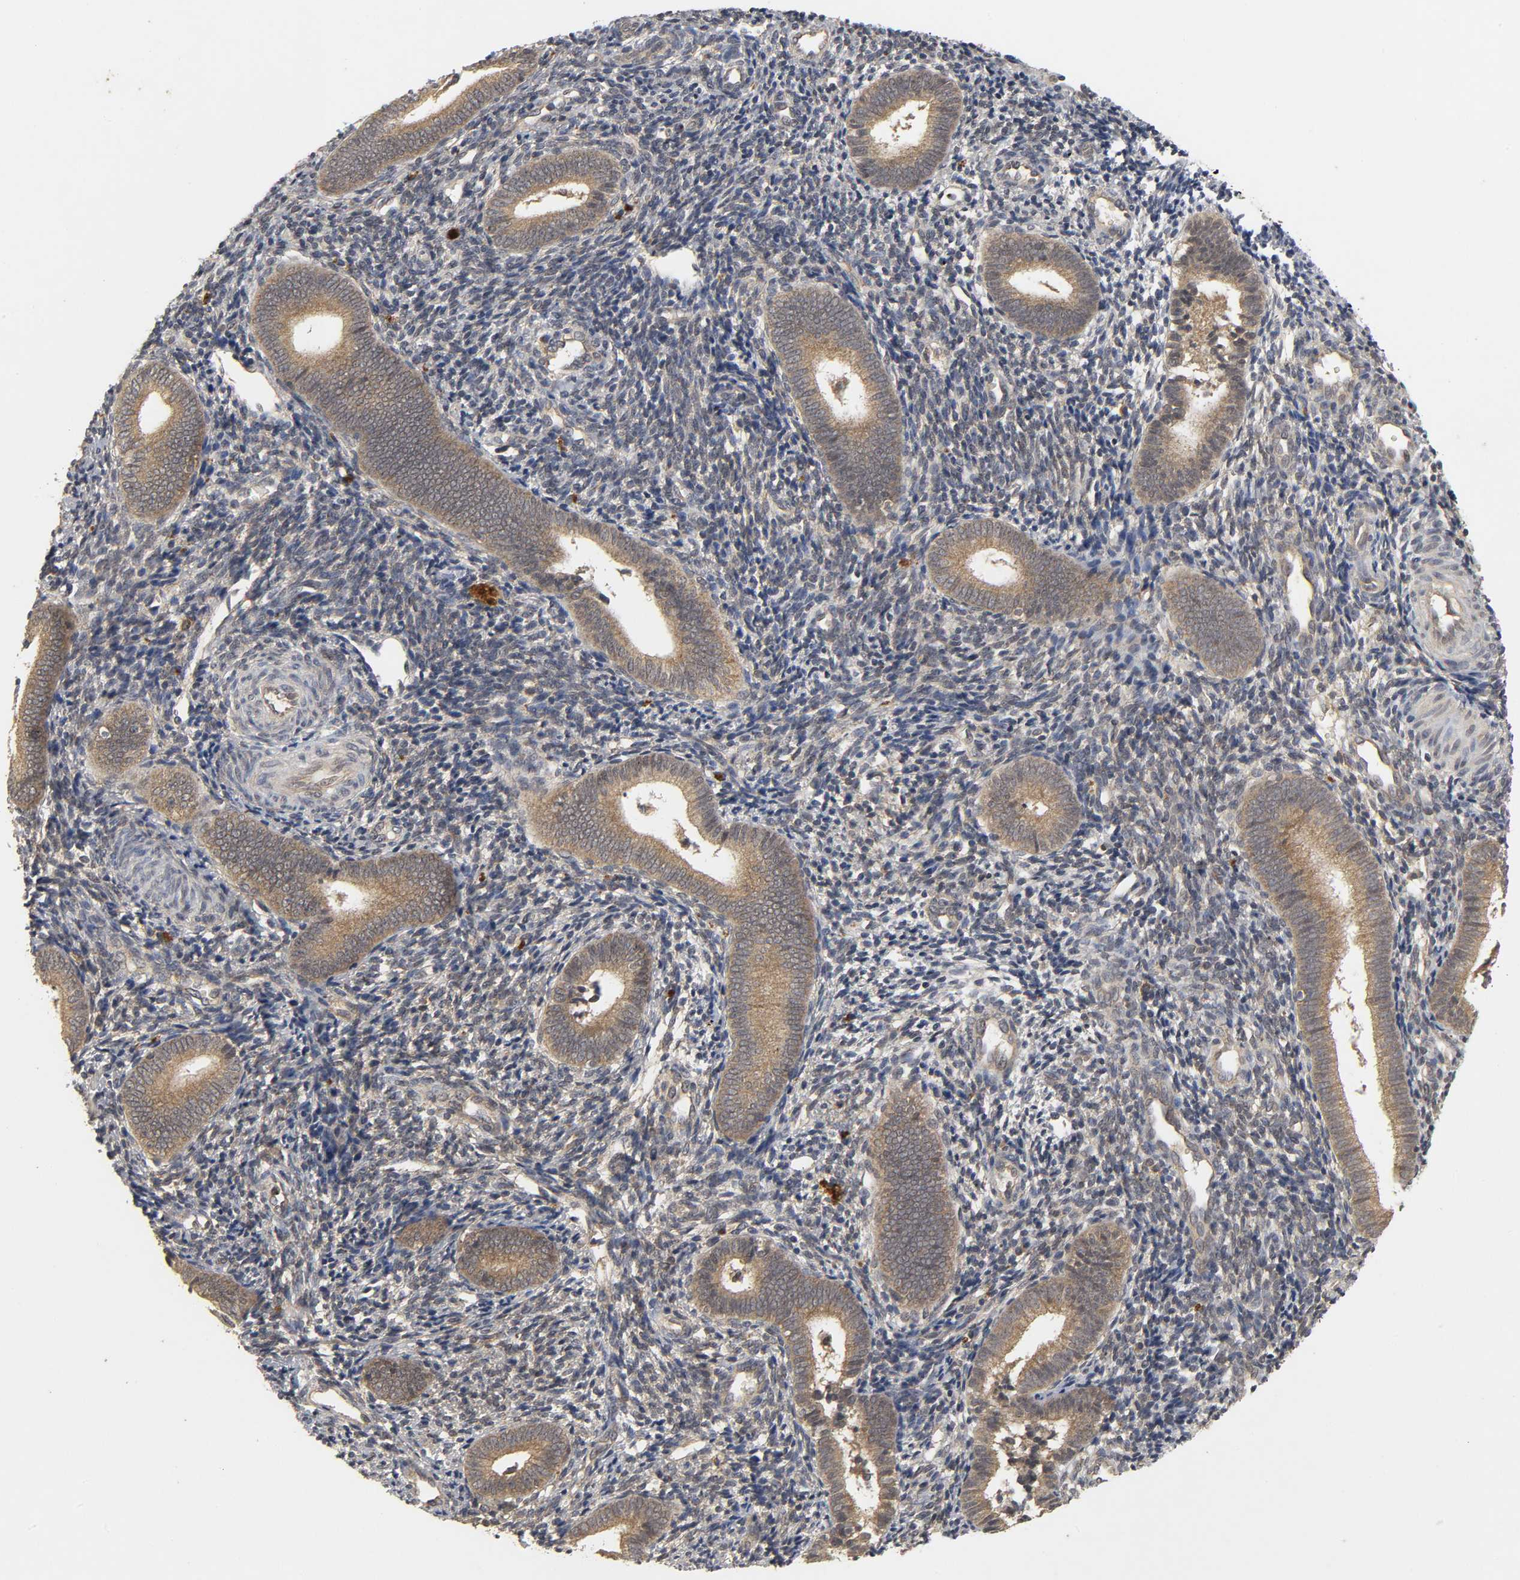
{"staining": {"intensity": "weak", "quantity": "25%-75%", "location": "cytoplasmic/membranous"}, "tissue": "endometrium", "cell_type": "Cells in endometrial stroma", "image_type": "normal", "snomed": [{"axis": "morphology", "description": "Normal tissue, NOS"}, {"axis": "topography", "description": "Uterus"}, {"axis": "topography", "description": "Endometrium"}], "caption": "Endometrium stained with immunohistochemistry demonstrates weak cytoplasmic/membranous positivity in approximately 25%-75% of cells in endometrial stroma. The staining was performed using DAB to visualize the protein expression in brown, while the nuclei were stained in blue with hematoxylin (Magnification: 20x).", "gene": "TRAF6", "patient": {"sex": "female", "age": 33}}